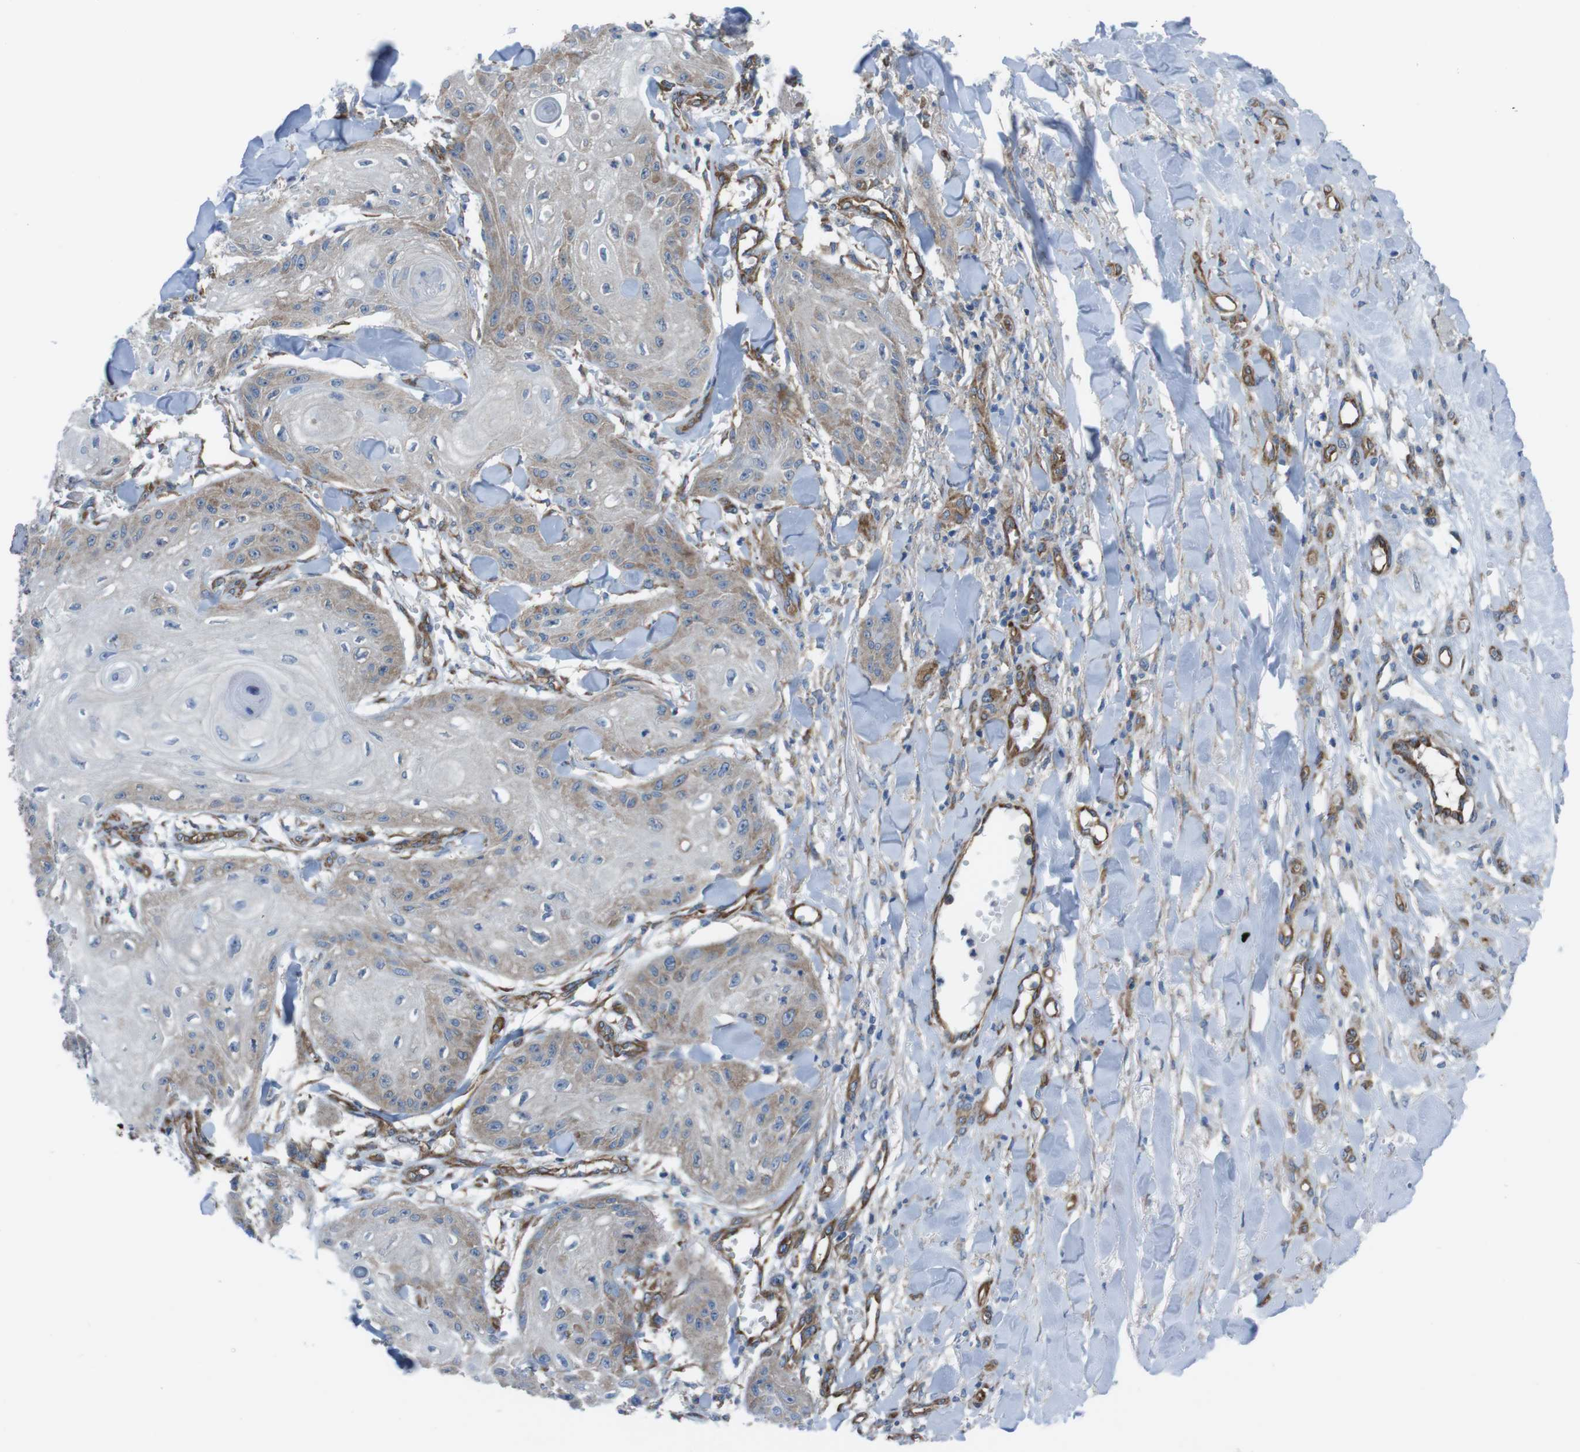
{"staining": {"intensity": "weak", "quantity": ">75%", "location": "cytoplasmic/membranous"}, "tissue": "skin cancer", "cell_type": "Tumor cells", "image_type": "cancer", "snomed": [{"axis": "morphology", "description": "Squamous cell carcinoma, NOS"}, {"axis": "topography", "description": "Skin"}], "caption": "A brown stain labels weak cytoplasmic/membranous positivity of a protein in skin squamous cell carcinoma tumor cells. The staining is performed using DAB (3,3'-diaminobenzidine) brown chromogen to label protein expression. The nuclei are counter-stained blue using hematoxylin.", "gene": "DIAPH2", "patient": {"sex": "male", "age": 74}}